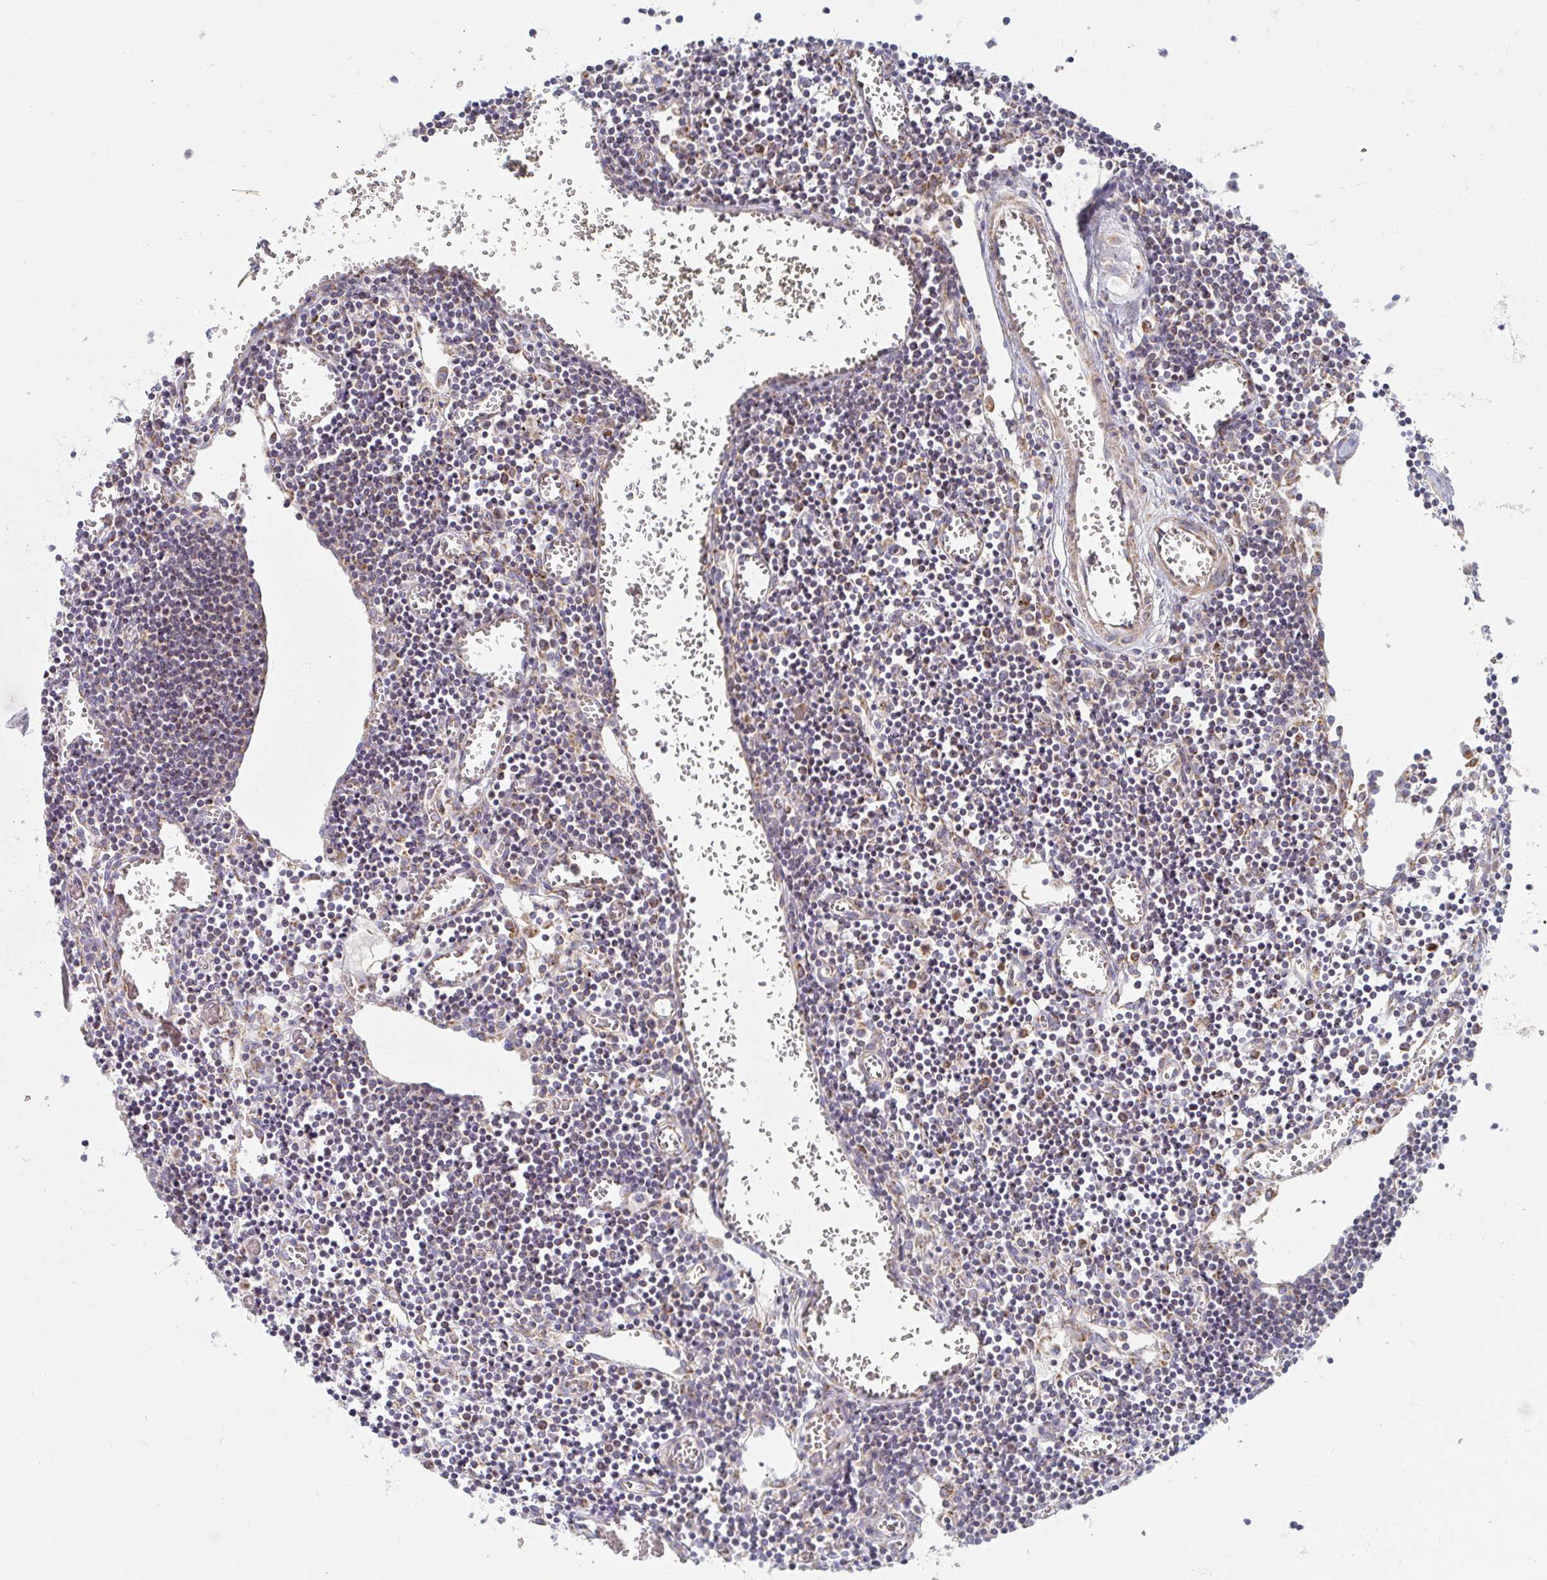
{"staining": {"intensity": "moderate", "quantity": "25%-75%", "location": "cytoplasmic/membranous"}, "tissue": "lymph node", "cell_type": "Germinal center cells", "image_type": "normal", "snomed": [{"axis": "morphology", "description": "Normal tissue, NOS"}, {"axis": "topography", "description": "Lymph node"}], "caption": "Protein analysis of unremarkable lymph node demonstrates moderate cytoplasmic/membranous staining in about 25%-75% of germinal center cells.", "gene": "MAVS", "patient": {"sex": "male", "age": 66}}